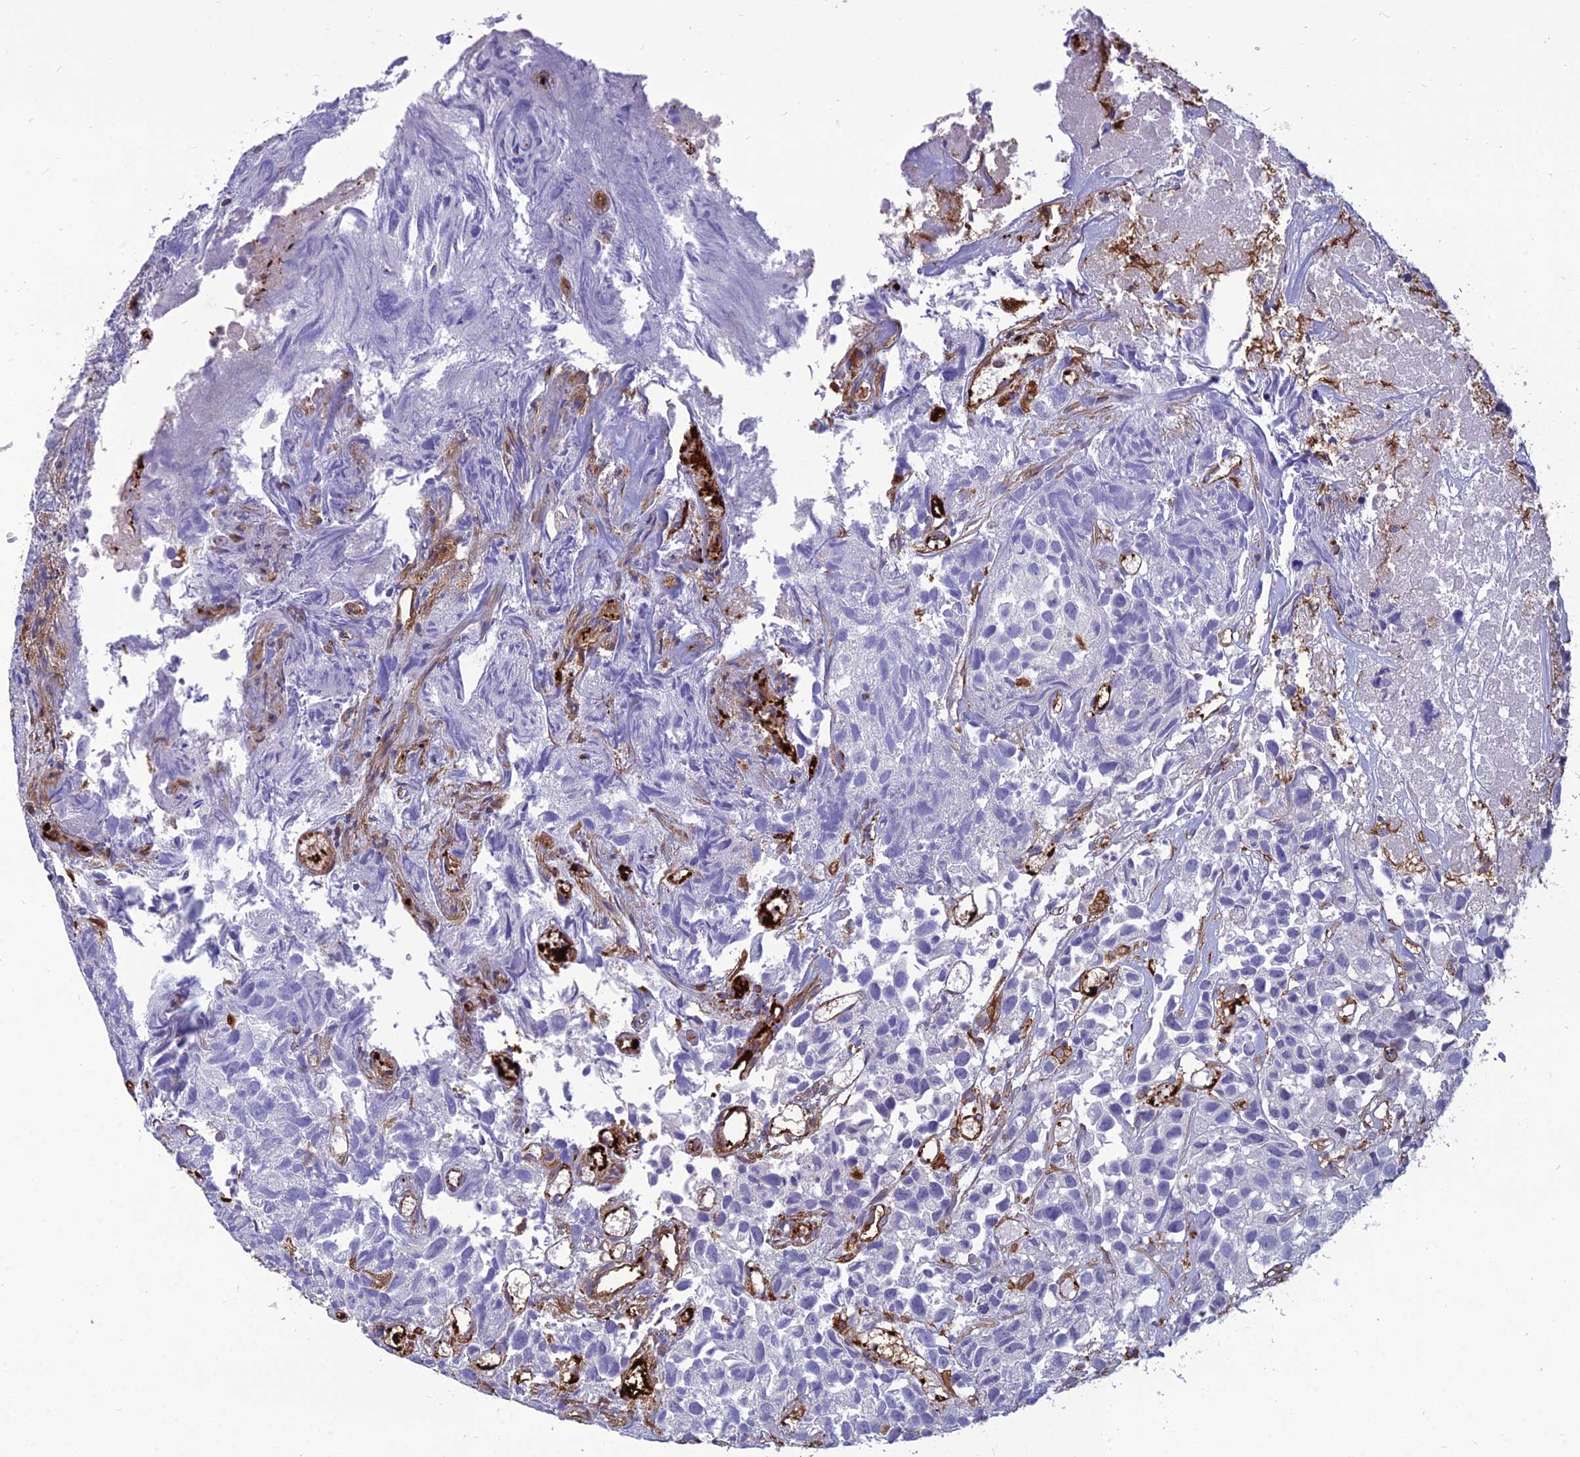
{"staining": {"intensity": "negative", "quantity": "none", "location": "none"}, "tissue": "urothelial cancer", "cell_type": "Tumor cells", "image_type": "cancer", "snomed": [{"axis": "morphology", "description": "Urothelial carcinoma, High grade"}, {"axis": "topography", "description": "Urinary bladder"}], "caption": "Human urothelial cancer stained for a protein using immunohistochemistry (IHC) reveals no staining in tumor cells.", "gene": "PSMD11", "patient": {"sex": "female", "age": 75}}